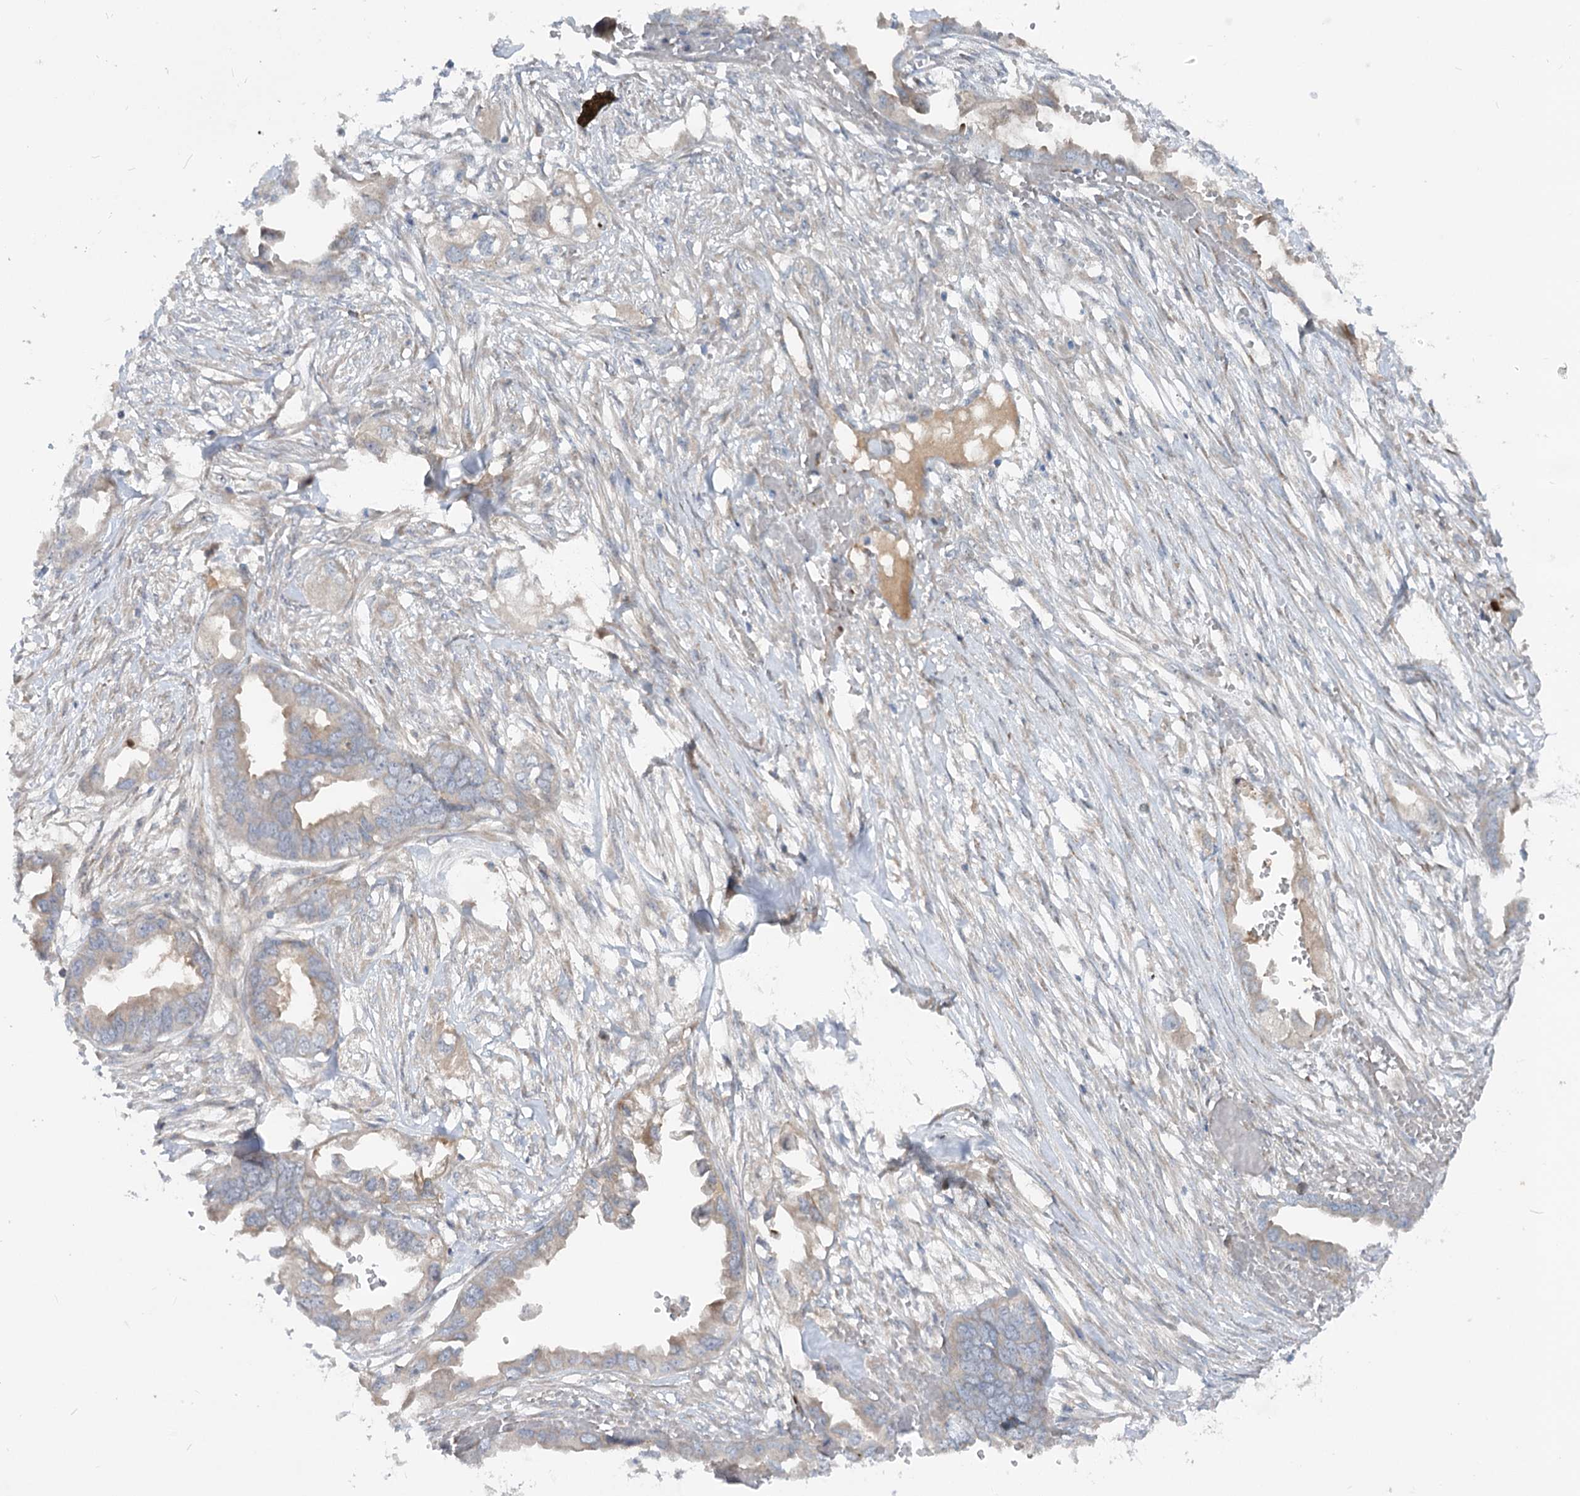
{"staining": {"intensity": "weak", "quantity": "<25%", "location": "cytoplasmic/membranous"}, "tissue": "endometrial cancer", "cell_type": "Tumor cells", "image_type": "cancer", "snomed": [{"axis": "morphology", "description": "Adenocarcinoma, NOS"}, {"axis": "morphology", "description": "Adenocarcinoma, metastatic, NOS"}, {"axis": "topography", "description": "Adipose tissue"}, {"axis": "topography", "description": "Endometrium"}], "caption": "DAB immunohistochemical staining of human adenocarcinoma (endometrial) demonstrates no significant staining in tumor cells.", "gene": "FGF19", "patient": {"sex": "female", "age": 67}}